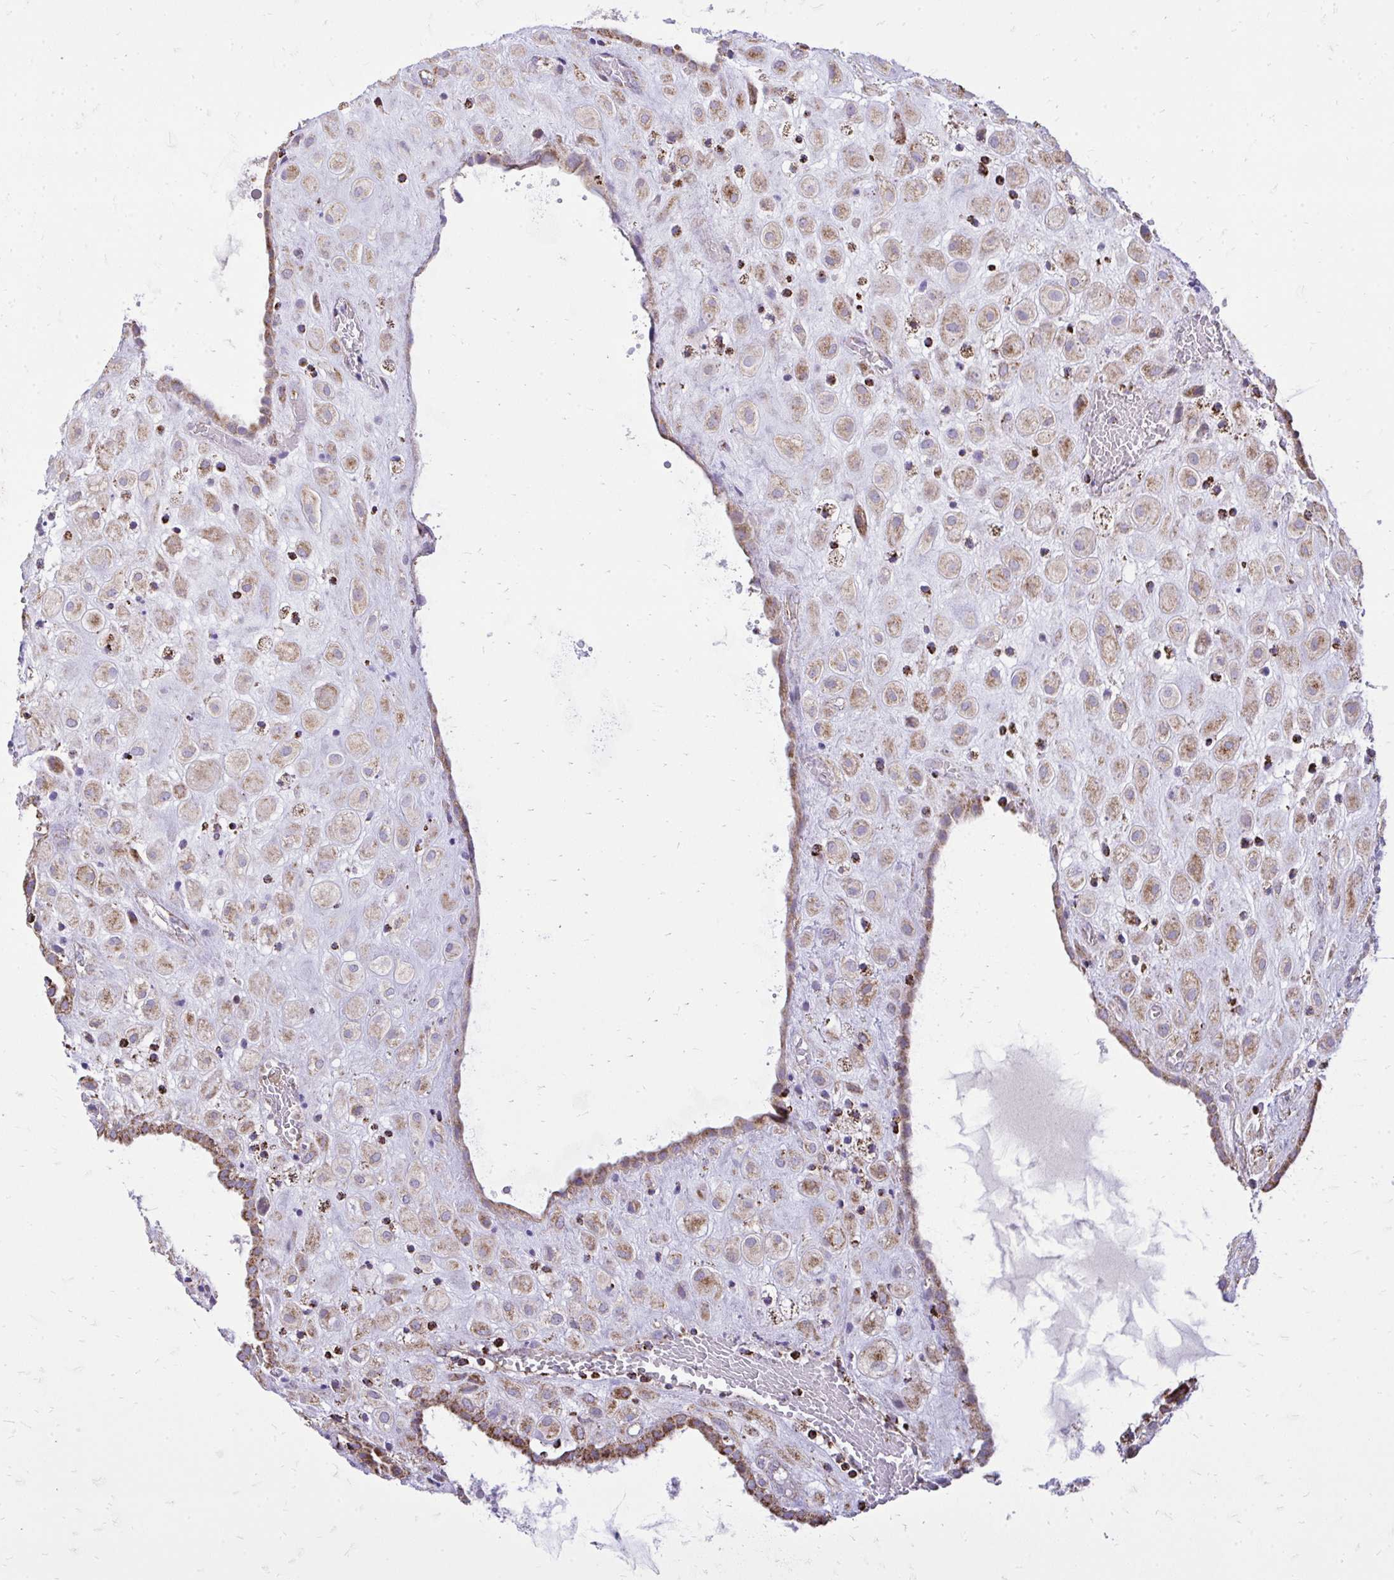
{"staining": {"intensity": "weak", "quantity": ">75%", "location": "cytoplasmic/membranous"}, "tissue": "placenta", "cell_type": "Decidual cells", "image_type": "normal", "snomed": [{"axis": "morphology", "description": "Normal tissue, NOS"}, {"axis": "topography", "description": "Placenta"}], "caption": "Immunohistochemistry micrograph of normal placenta stained for a protein (brown), which demonstrates low levels of weak cytoplasmic/membranous staining in approximately >75% of decidual cells.", "gene": "SPTBN2", "patient": {"sex": "female", "age": 24}}